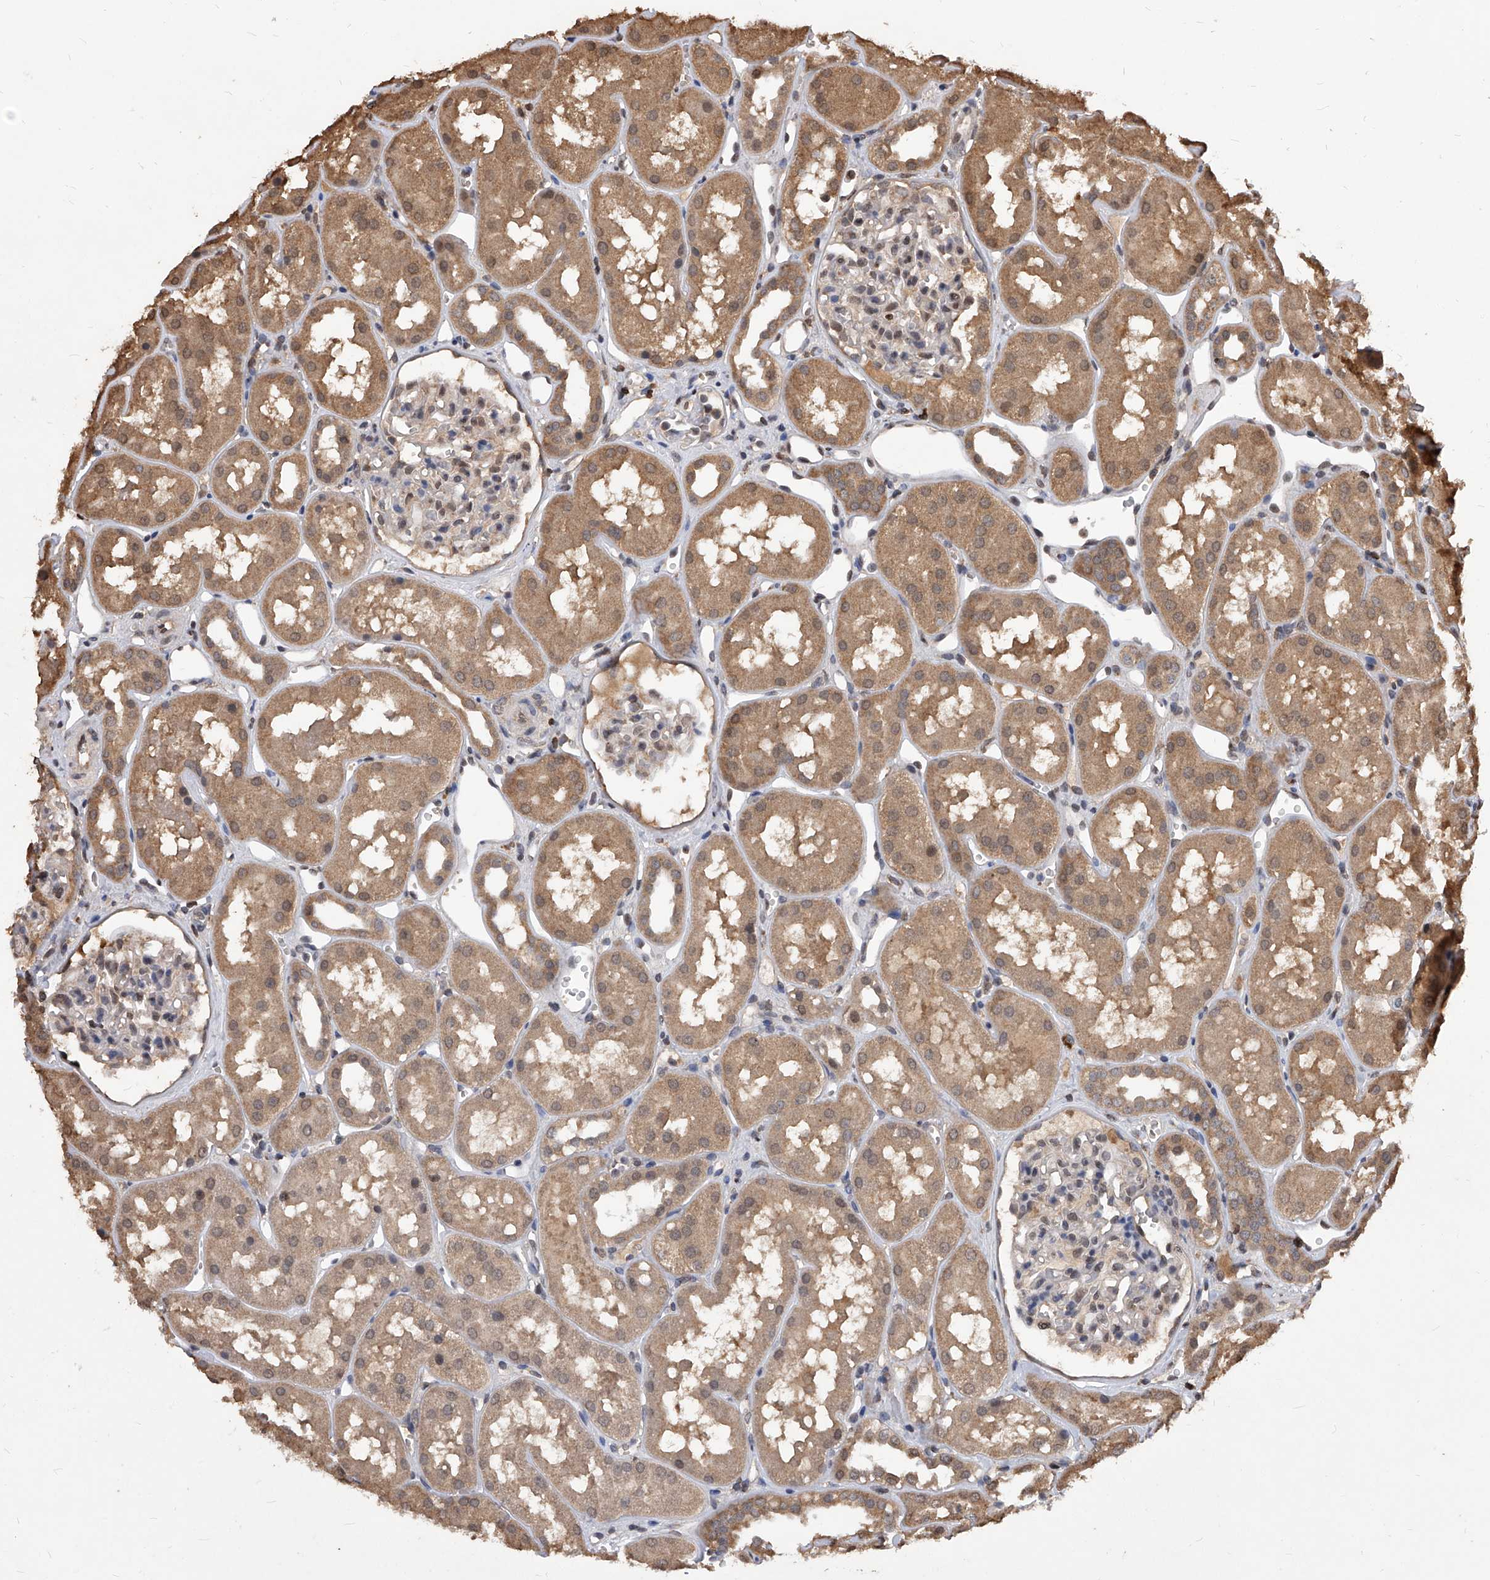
{"staining": {"intensity": "weak", "quantity": "25%-75%", "location": "cytoplasmic/membranous,nuclear"}, "tissue": "kidney", "cell_type": "Cells in glomeruli", "image_type": "normal", "snomed": [{"axis": "morphology", "description": "Normal tissue, NOS"}, {"axis": "topography", "description": "Kidney"}], "caption": "Immunohistochemical staining of benign kidney displays weak cytoplasmic/membranous,nuclear protein expression in about 25%-75% of cells in glomeruli.", "gene": "ID1", "patient": {"sex": "male", "age": 16}}